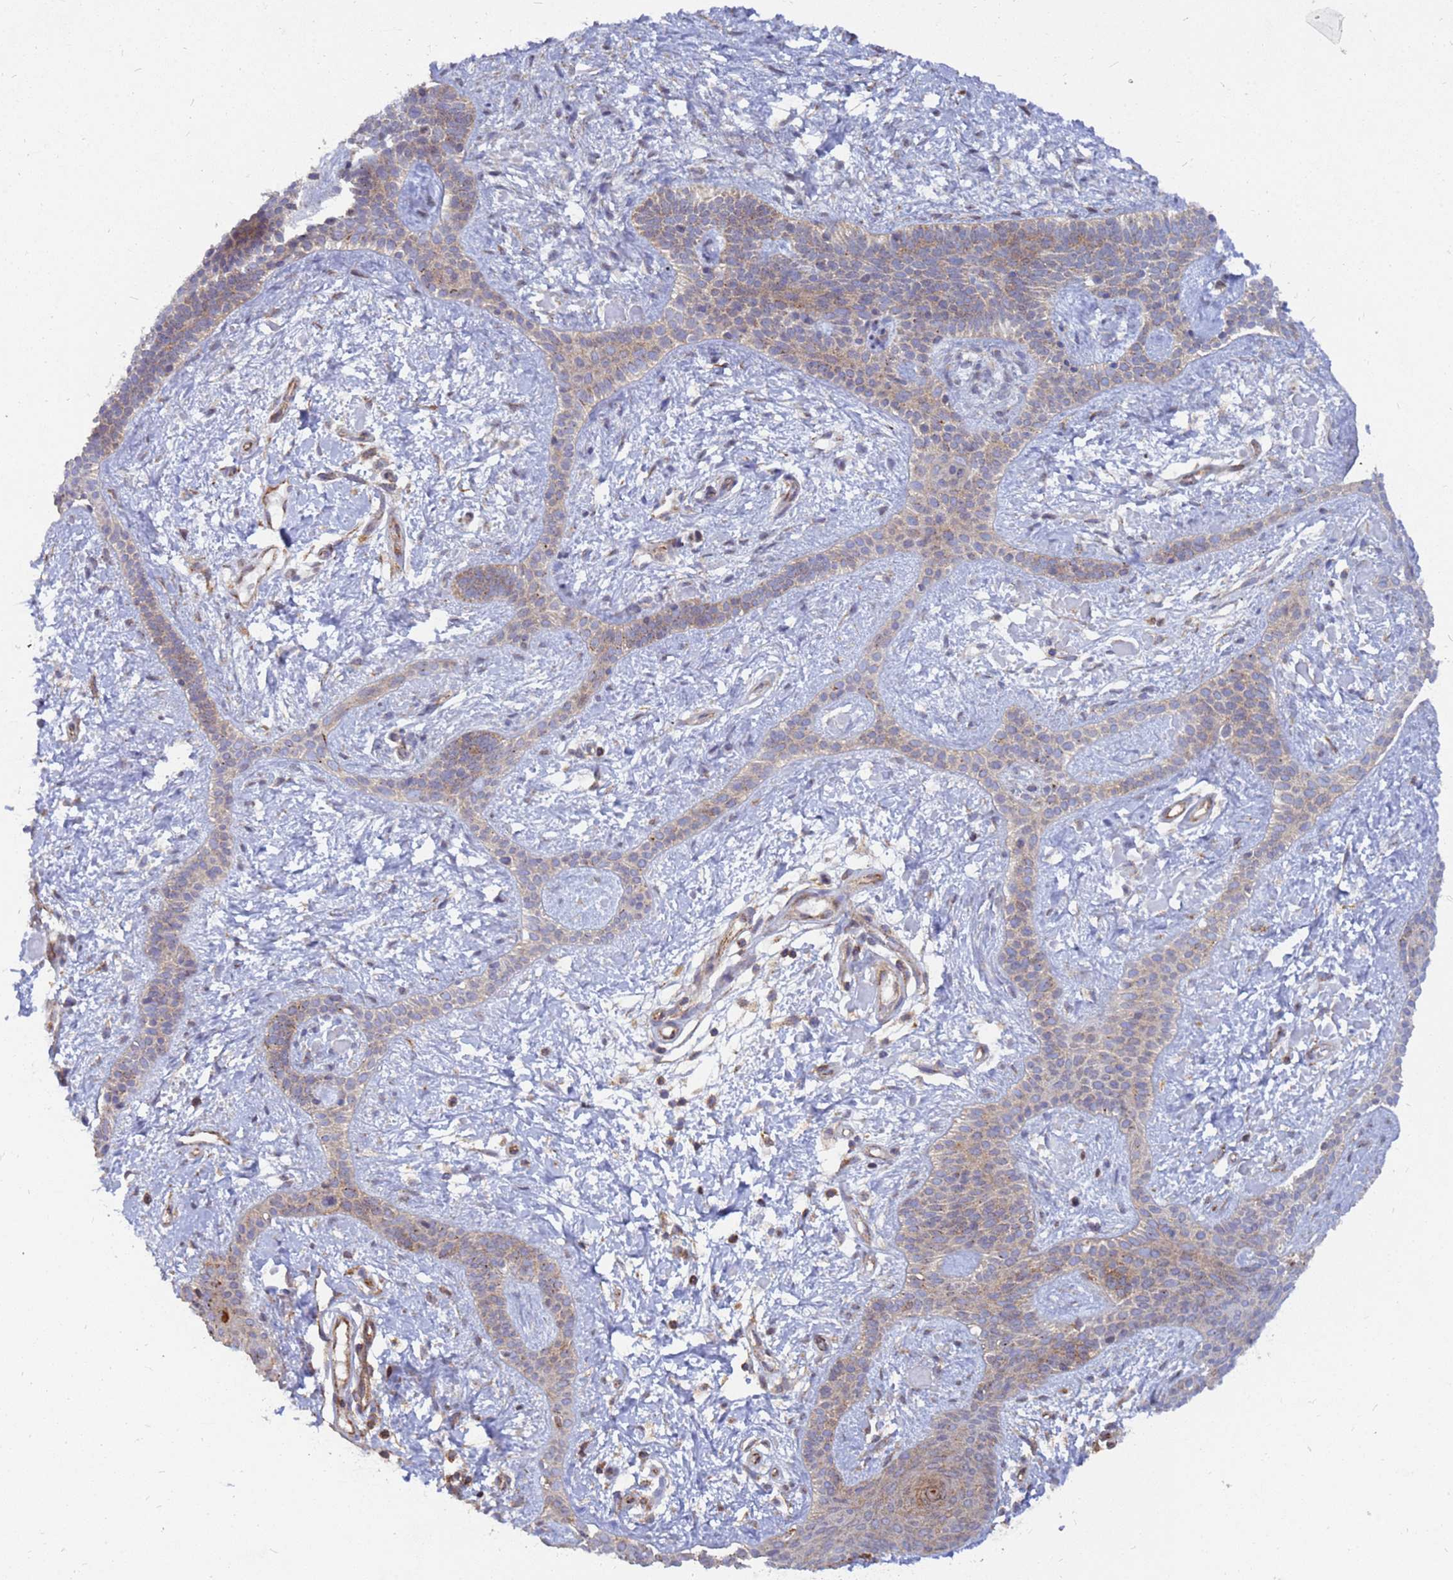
{"staining": {"intensity": "weak", "quantity": ">75%", "location": "cytoplasmic/membranous"}, "tissue": "skin cancer", "cell_type": "Tumor cells", "image_type": "cancer", "snomed": [{"axis": "morphology", "description": "Basal cell carcinoma"}, {"axis": "topography", "description": "Skin"}], "caption": "Basal cell carcinoma (skin) stained with DAB (3,3'-diaminobenzidine) immunohistochemistry (IHC) demonstrates low levels of weak cytoplasmic/membranous expression in about >75% of tumor cells.", "gene": "CDC34", "patient": {"sex": "male", "age": 78}}